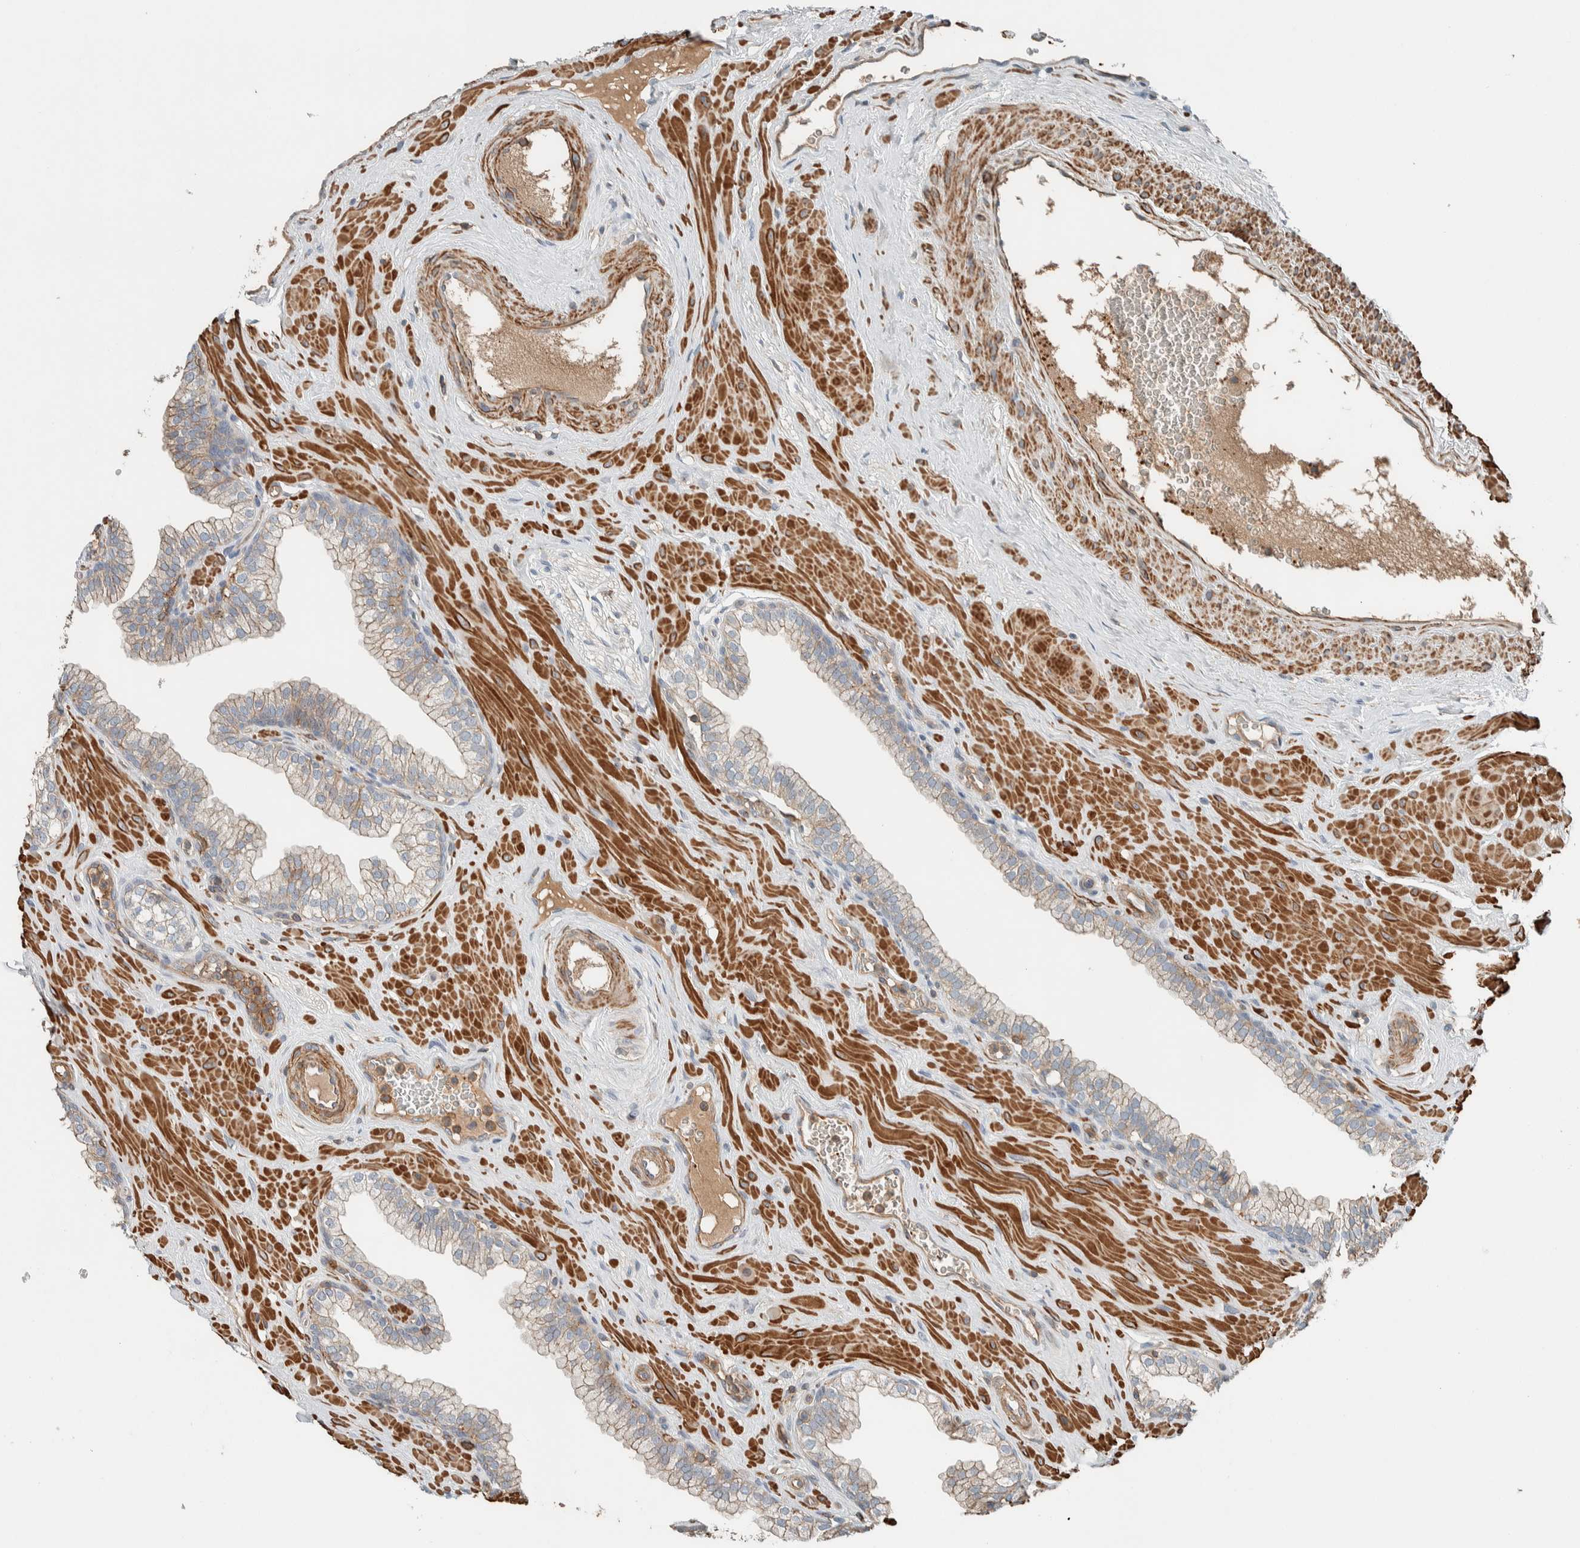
{"staining": {"intensity": "weak", "quantity": "25%-75%", "location": "cytoplasmic/membranous"}, "tissue": "prostate", "cell_type": "Glandular cells", "image_type": "normal", "snomed": [{"axis": "morphology", "description": "Normal tissue, NOS"}, {"axis": "morphology", "description": "Urothelial carcinoma, Low grade"}, {"axis": "topography", "description": "Urinary bladder"}, {"axis": "topography", "description": "Prostate"}], "caption": "This image displays benign prostate stained with immunohistochemistry to label a protein in brown. The cytoplasmic/membranous of glandular cells show weak positivity for the protein. Nuclei are counter-stained blue.", "gene": "CTBP2", "patient": {"sex": "male", "age": 60}}